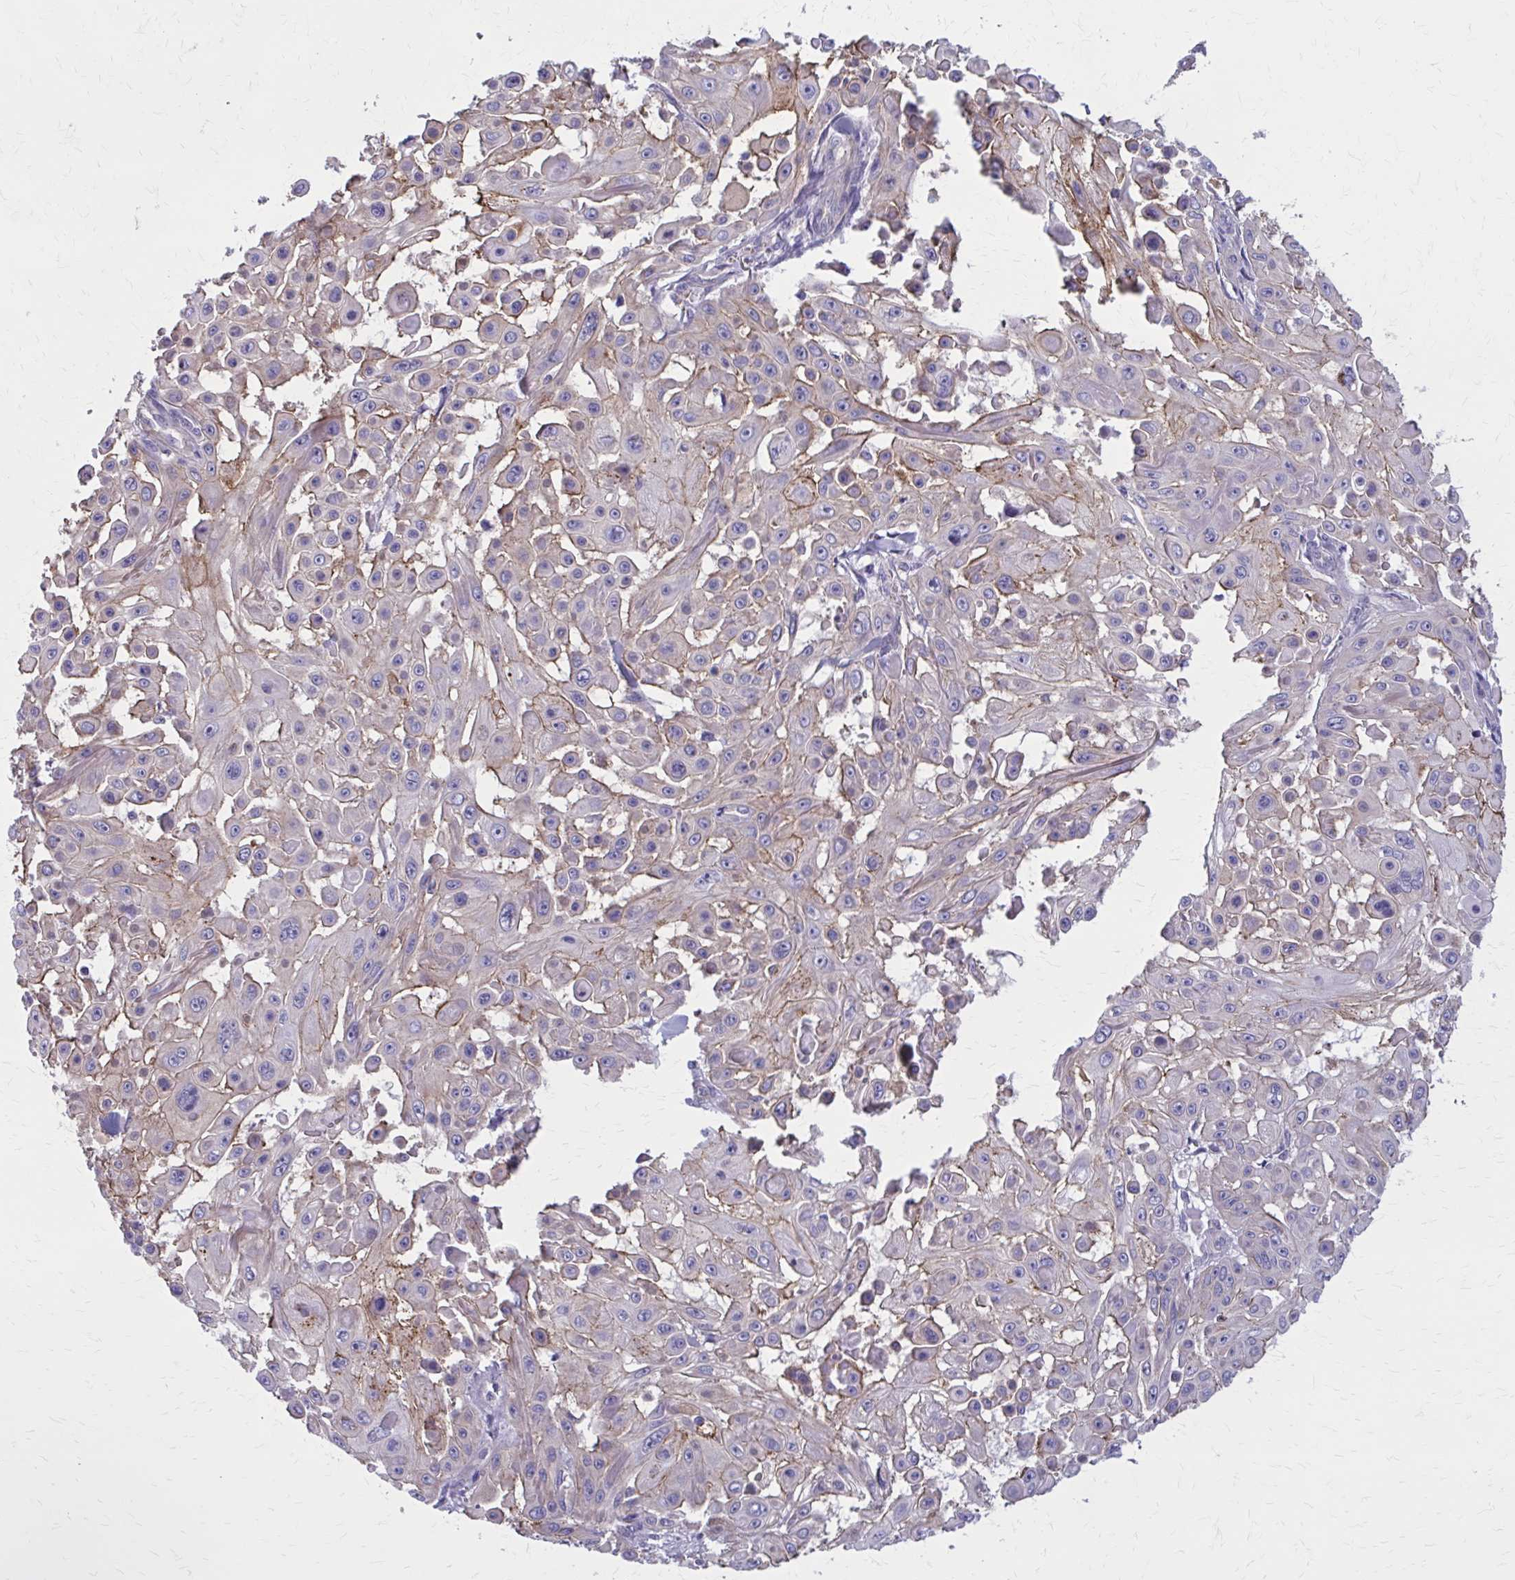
{"staining": {"intensity": "moderate", "quantity": "<25%", "location": "cytoplasmic/membranous"}, "tissue": "skin cancer", "cell_type": "Tumor cells", "image_type": "cancer", "snomed": [{"axis": "morphology", "description": "Squamous cell carcinoma, NOS"}, {"axis": "topography", "description": "Skin"}], "caption": "Skin squamous cell carcinoma stained with IHC exhibits moderate cytoplasmic/membranous expression in approximately <25% of tumor cells.", "gene": "ZDHHC7", "patient": {"sex": "male", "age": 91}}